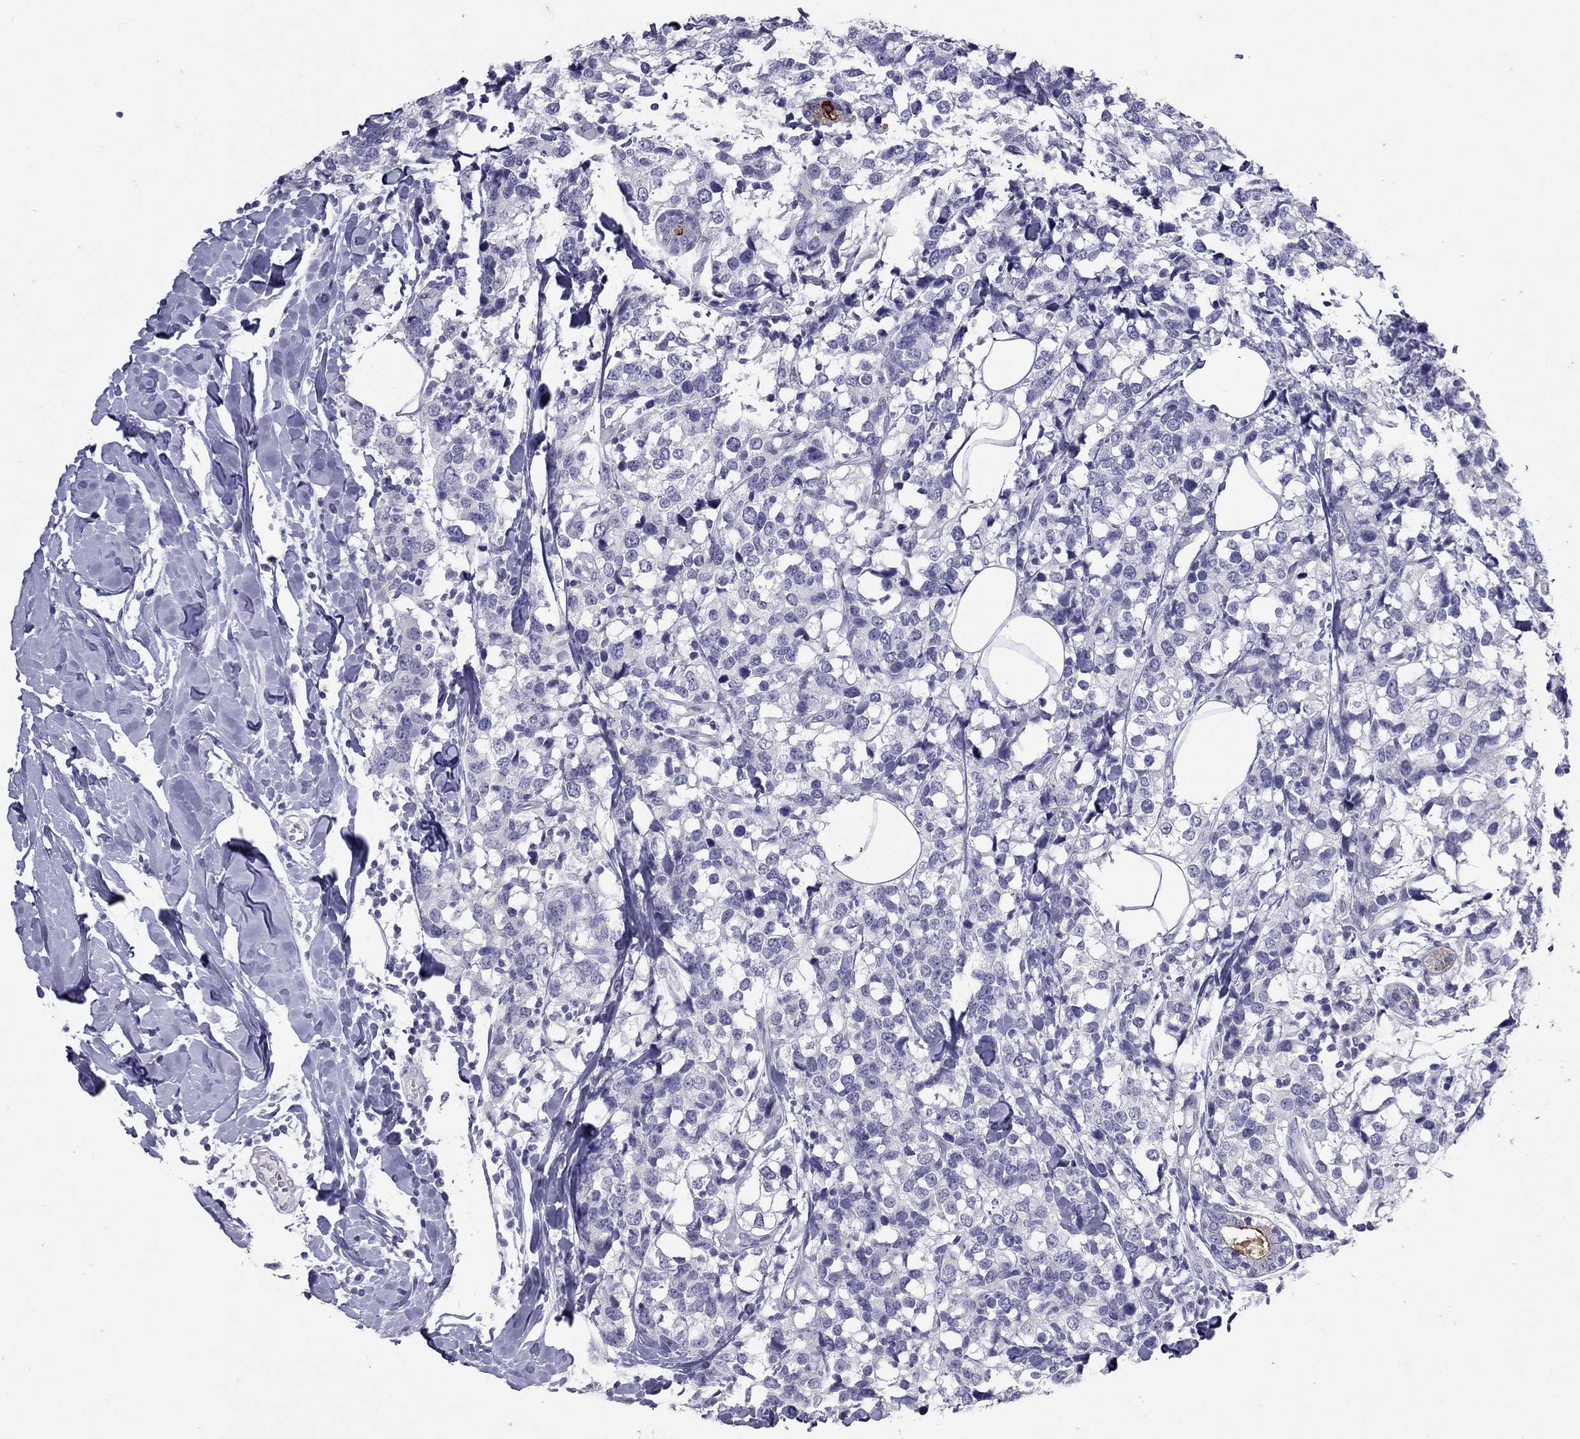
{"staining": {"intensity": "negative", "quantity": "none", "location": "none"}, "tissue": "breast cancer", "cell_type": "Tumor cells", "image_type": "cancer", "snomed": [{"axis": "morphology", "description": "Lobular carcinoma"}, {"axis": "topography", "description": "Breast"}], "caption": "Breast lobular carcinoma was stained to show a protein in brown. There is no significant expression in tumor cells. Nuclei are stained in blue.", "gene": "MUC16", "patient": {"sex": "female", "age": 59}}